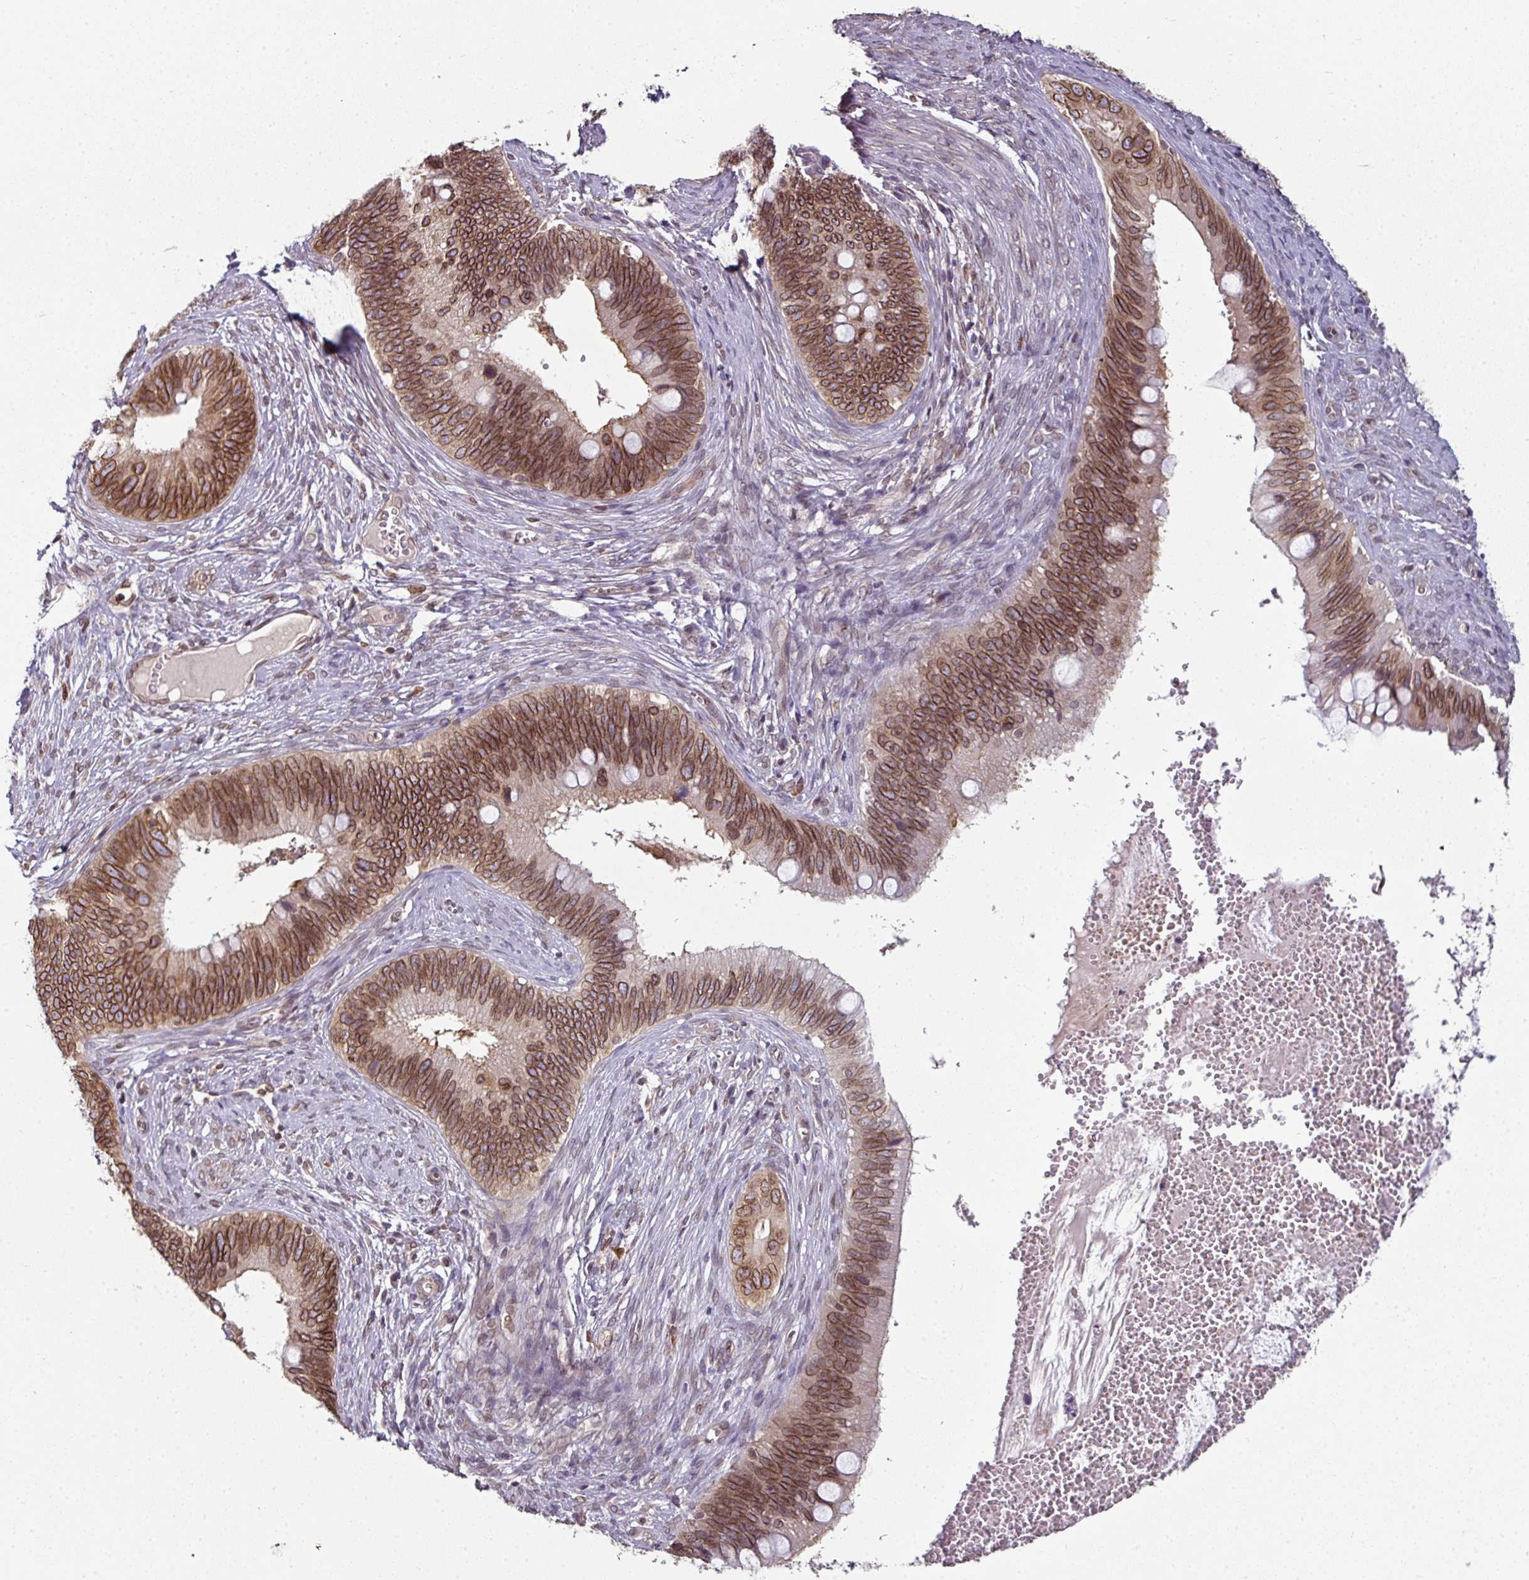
{"staining": {"intensity": "strong", "quantity": ">75%", "location": "cytoplasmic/membranous,nuclear"}, "tissue": "cervical cancer", "cell_type": "Tumor cells", "image_type": "cancer", "snomed": [{"axis": "morphology", "description": "Adenocarcinoma, NOS"}, {"axis": "topography", "description": "Cervix"}], "caption": "The image shows immunohistochemical staining of cervical cancer. There is strong cytoplasmic/membranous and nuclear staining is seen in approximately >75% of tumor cells. (Brightfield microscopy of DAB IHC at high magnification).", "gene": "RANGAP1", "patient": {"sex": "female", "age": 42}}